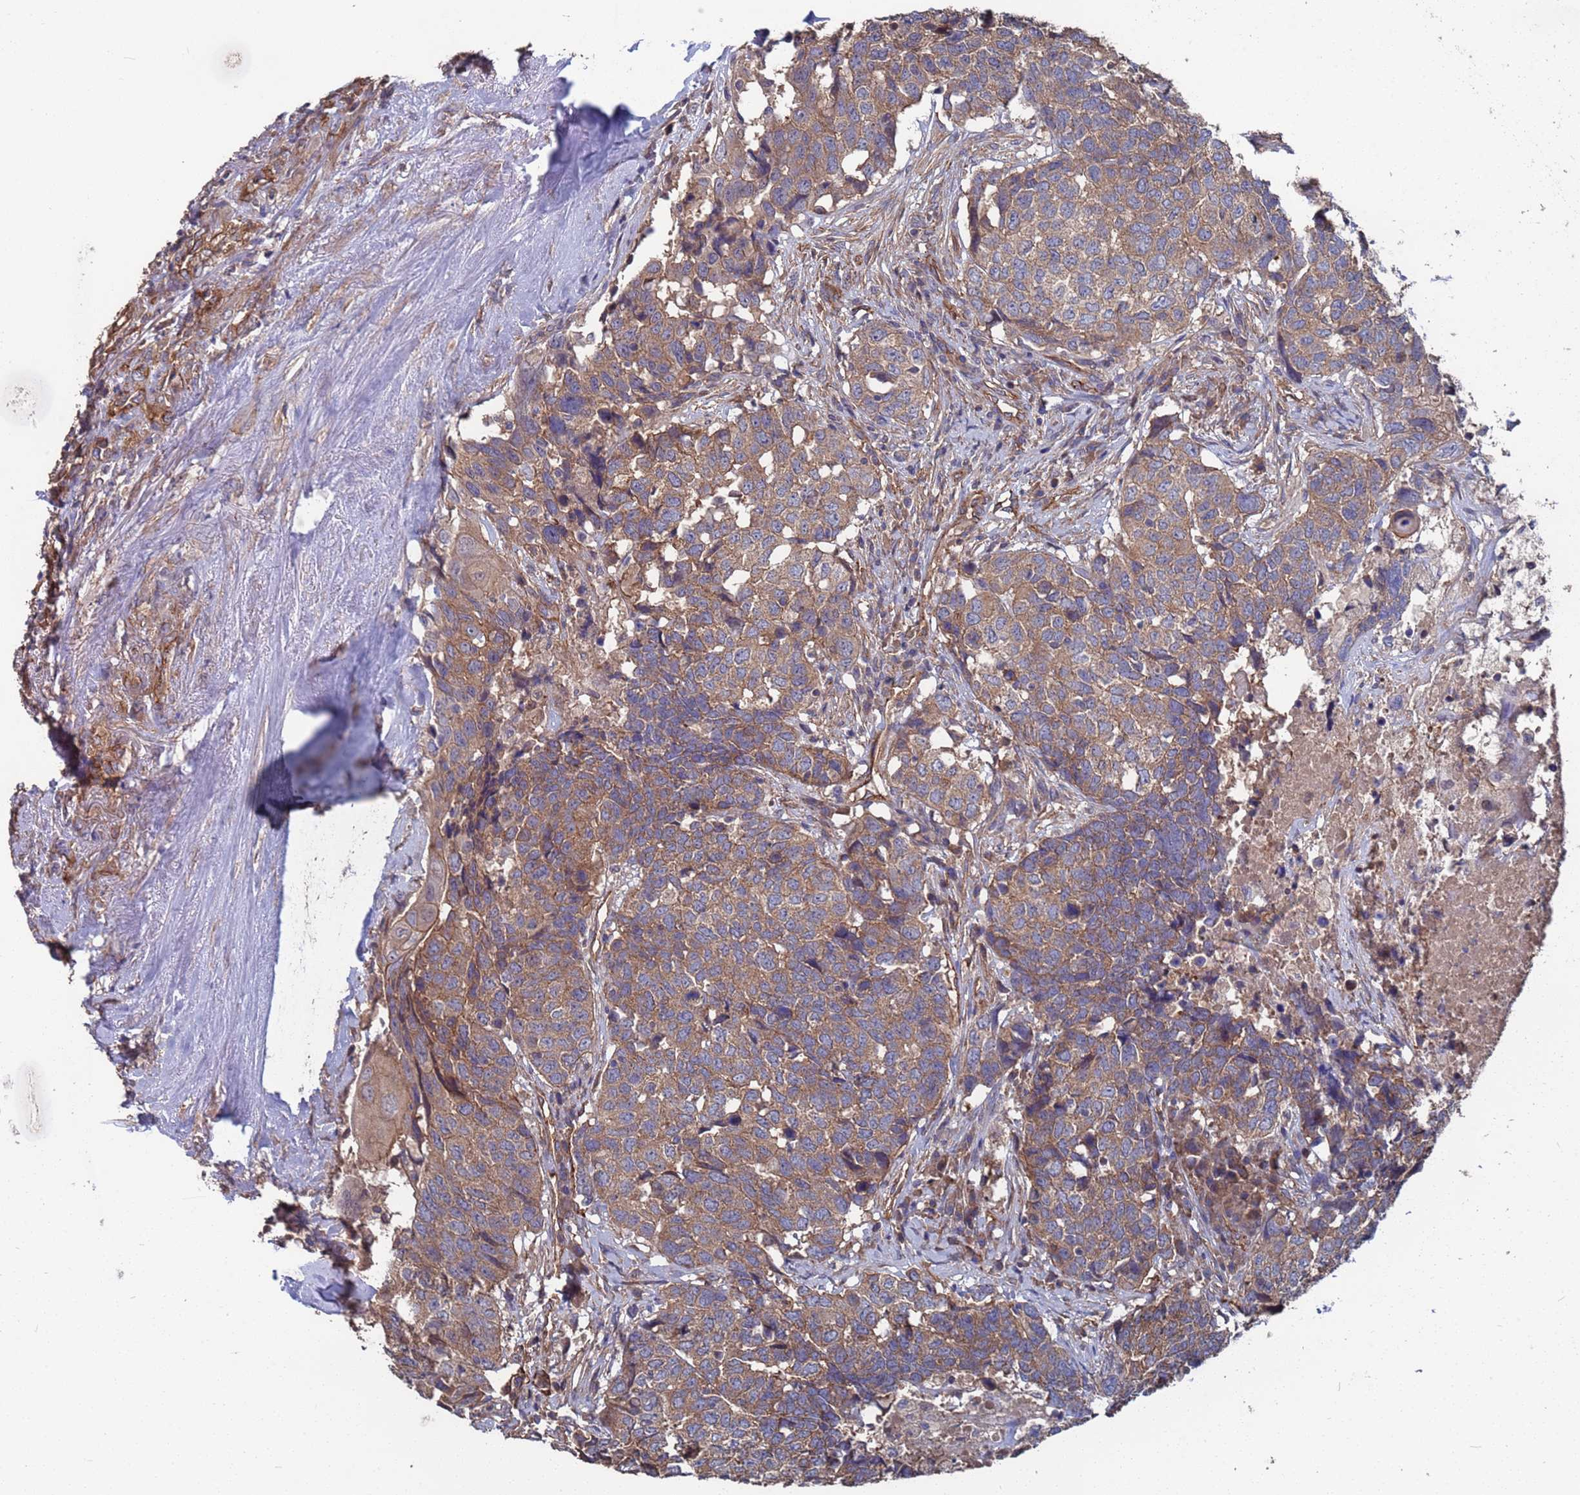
{"staining": {"intensity": "weak", "quantity": ">75%", "location": "cytoplasmic/membranous"}, "tissue": "head and neck cancer", "cell_type": "Tumor cells", "image_type": "cancer", "snomed": [{"axis": "morphology", "description": "Squamous cell carcinoma, NOS"}, {"axis": "topography", "description": "Head-Neck"}], "caption": "Head and neck squamous cell carcinoma stained for a protein (brown) reveals weak cytoplasmic/membranous positive positivity in approximately >75% of tumor cells.", "gene": "NDUFAF6", "patient": {"sex": "male", "age": 66}}